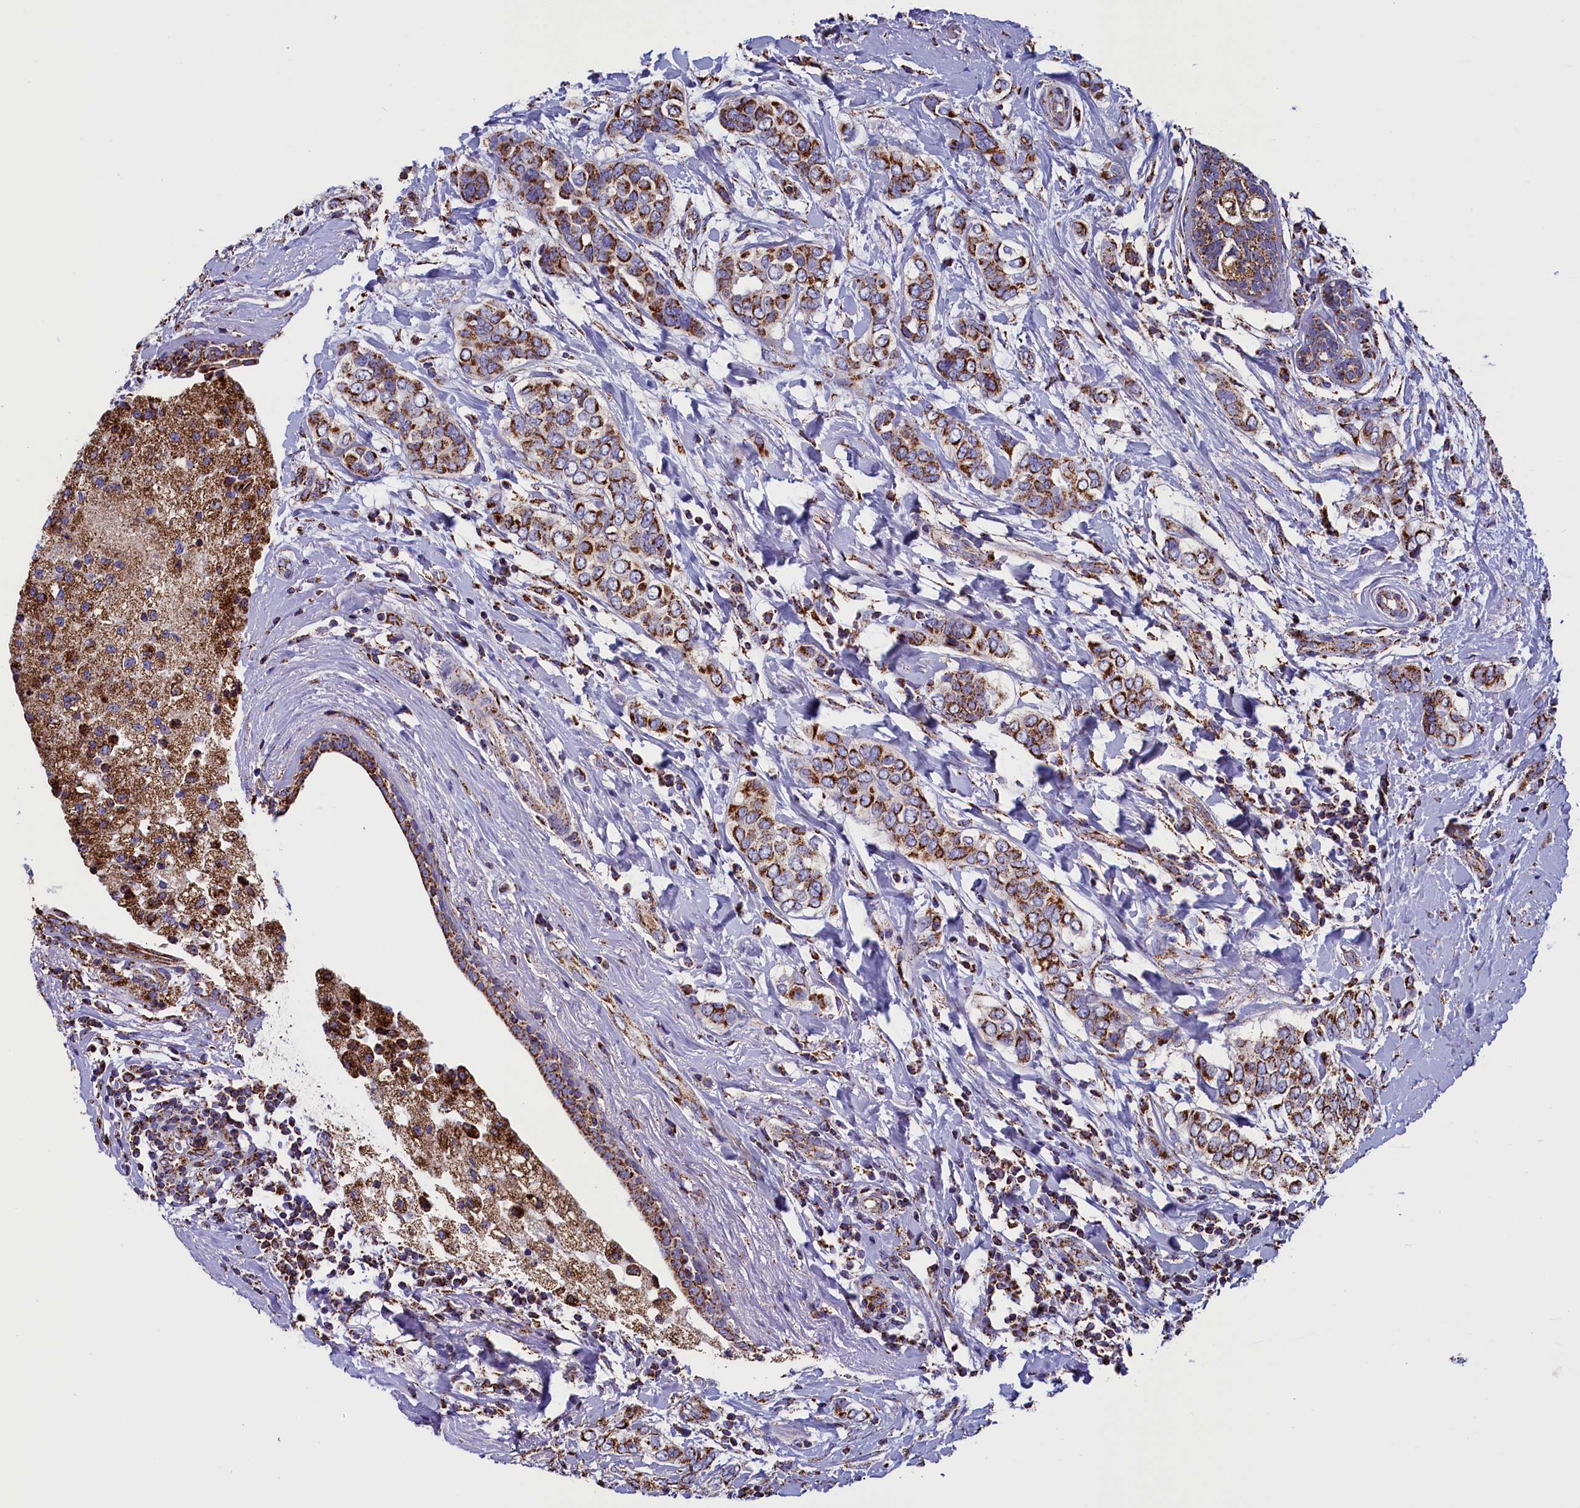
{"staining": {"intensity": "strong", "quantity": ">75%", "location": "cytoplasmic/membranous"}, "tissue": "breast cancer", "cell_type": "Tumor cells", "image_type": "cancer", "snomed": [{"axis": "morphology", "description": "Lobular carcinoma"}, {"axis": "topography", "description": "Breast"}], "caption": "An image of lobular carcinoma (breast) stained for a protein reveals strong cytoplasmic/membranous brown staining in tumor cells. (IHC, brightfield microscopy, high magnification).", "gene": "SLC39A3", "patient": {"sex": "female", "age": 51}}